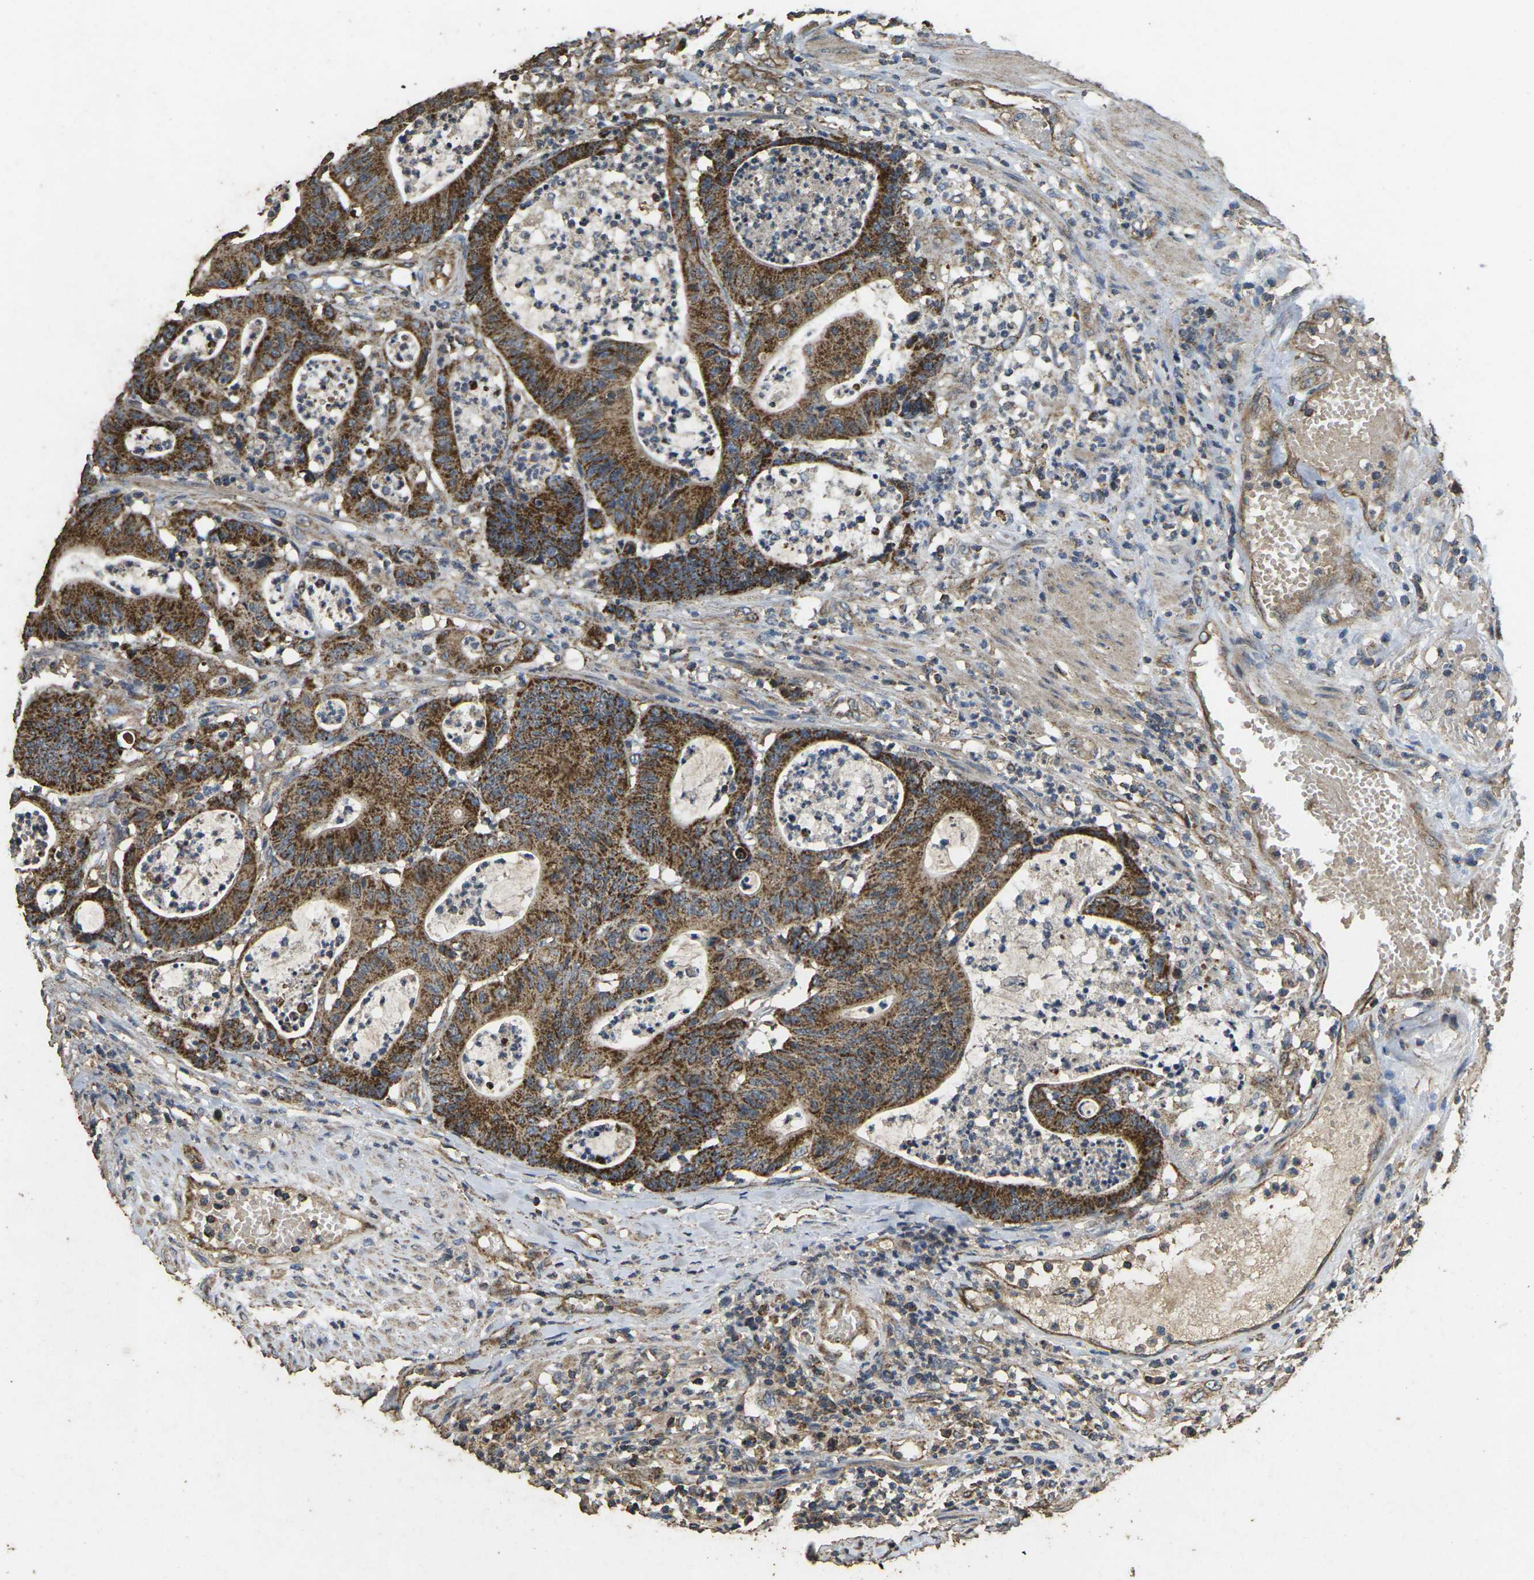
{"staining": {"intensity": "strong", "quantity": ">75%", "location": "cytoplasmic/membranous"}, "tissue": "colorectal cancer", "cell_type": "Tumor cells", "image_type": "cancer", "snomed": [{"axis": "morphology", "description": "Adenocarcinoma, NOS"}, {"axis": "topography", "description": "Colon"}], "caption": "The photomicrograph displays staining of colorectal cancer, revealing strong cytoplasmic/membranous protein staining (brown color) within tumor cells.", "gene": "MAPK11", "patient": {"sex": "female", "age": 84}}